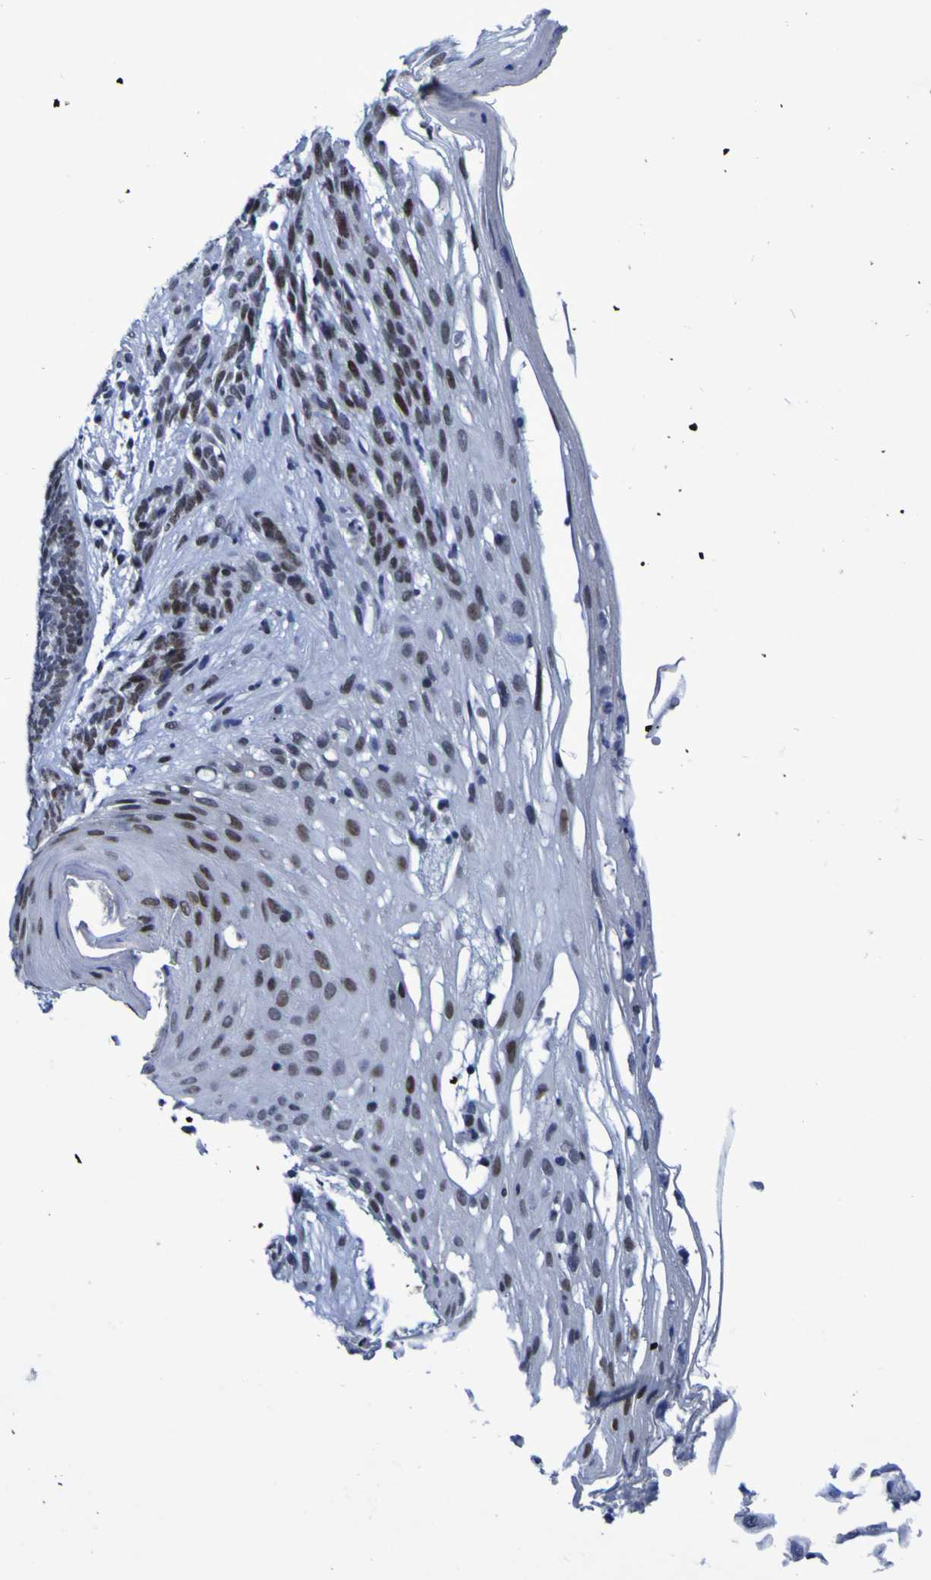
{"staining": {"intensity": "moderate", "quantity": ">75%", "location": "nuclear"}, "tissue": "skin cancer", "cell_type": "Tumor cells", "image_type": "cancer", "snomed": [{"axis": "morphology", "description": "Basal cell carcinoma"}, {"axis": "topography", "description": "Skin"}], "caption": "Brown immunohistochemical staining in human skin basal cell carcinoma reveals moderate nuclear expression in approximately >75% of tumor cells. Nuclei are stained in blue.", "gene": "MBD3", "patient": {"sex": "female", "age": 70}}